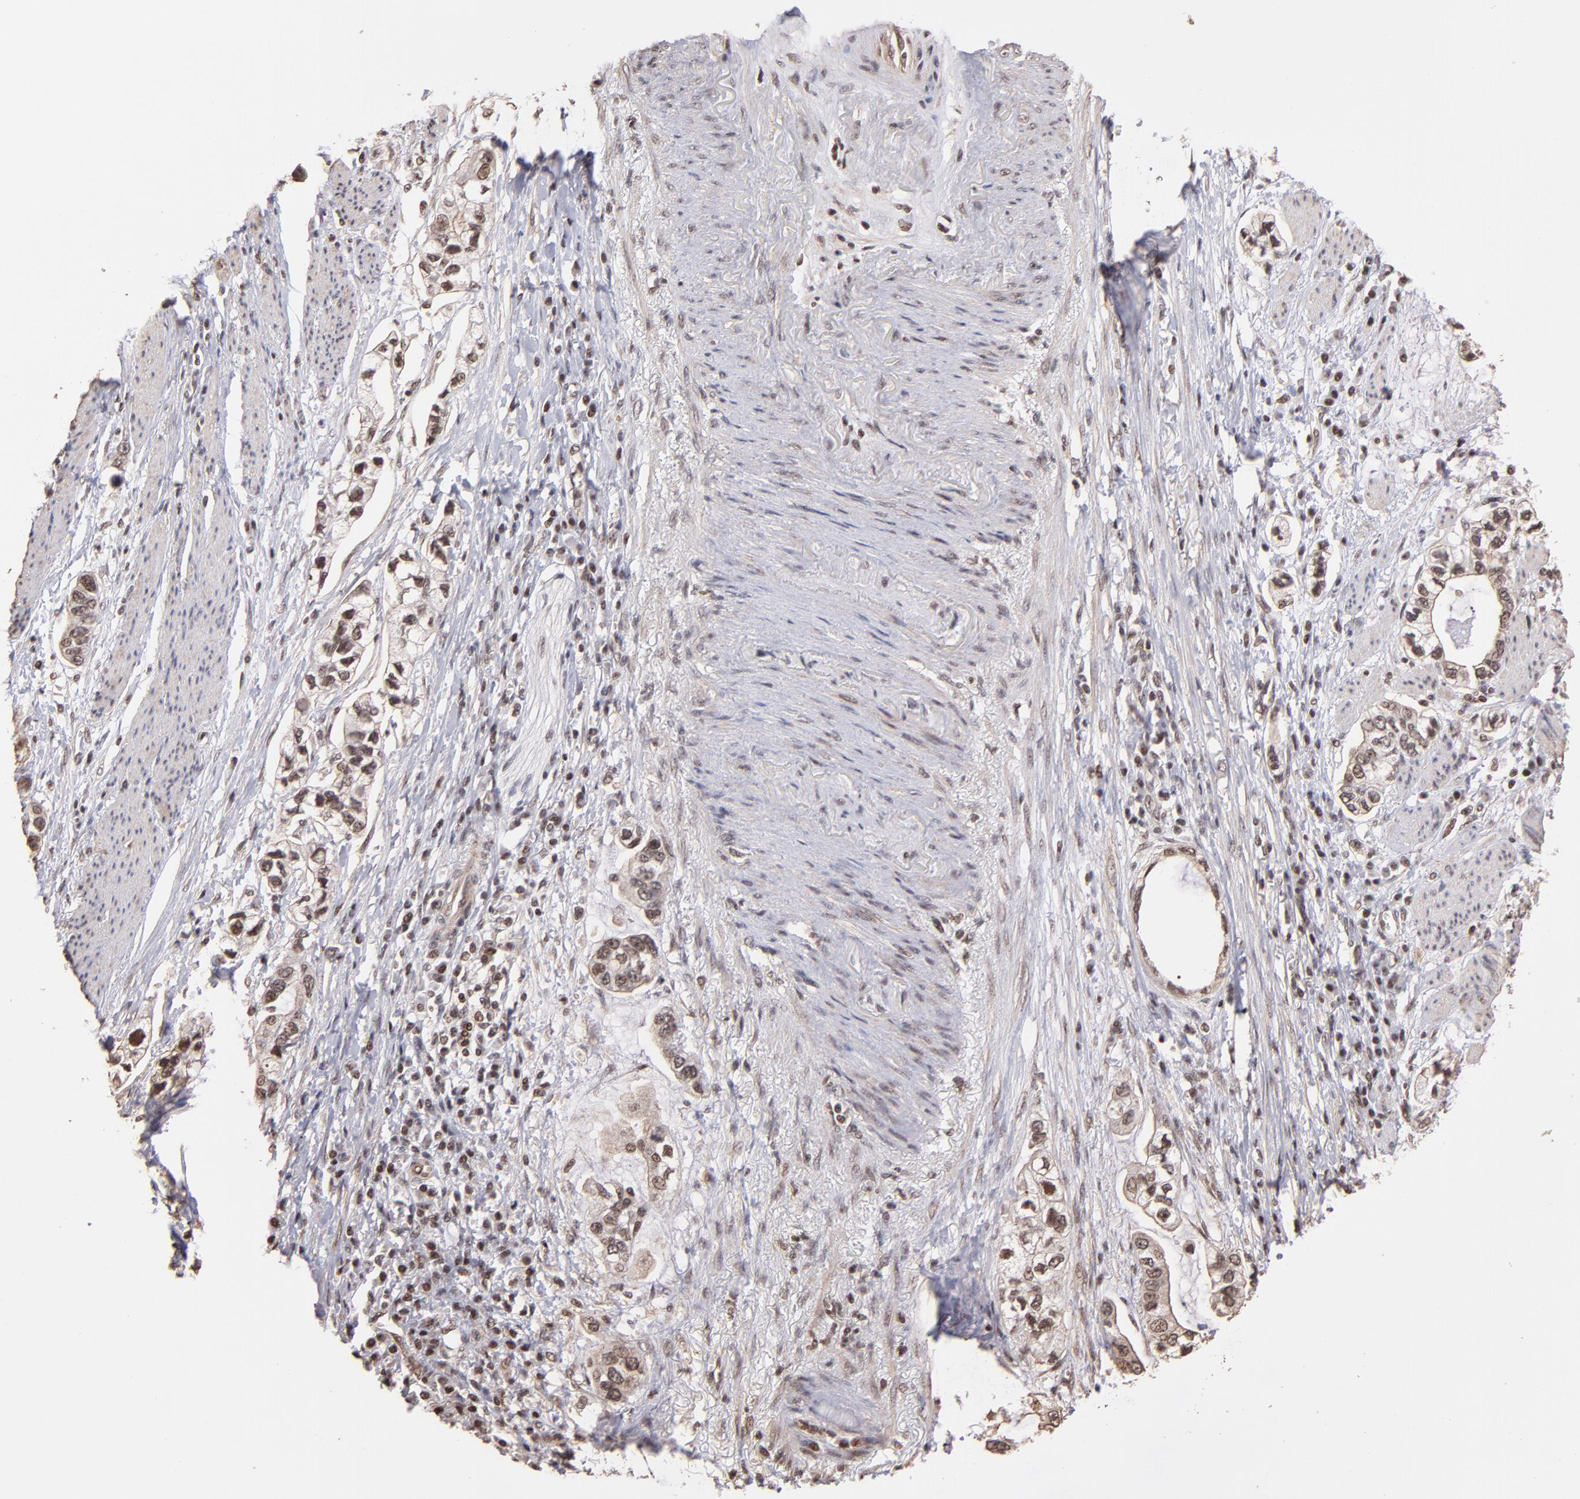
{"staining": {"intensity": "weak", "quantity": ">75%", "location": "nuclear"}, "tissue": "stomach cancer", "cell_type": "Tumor cells", "image_type": "cancer", "snomed": [{"axis": "morphology", "description": "Adenocarcinoma, NOS"}, {"axis": "topography", "description": "Stomach, lower"}], "caption": "Stomach cancer tissue reveals weak nuclear expression in approximately >75% of tumor cells", "gene": "TERF2", "patient": {"sex": "female", "age": 93}}